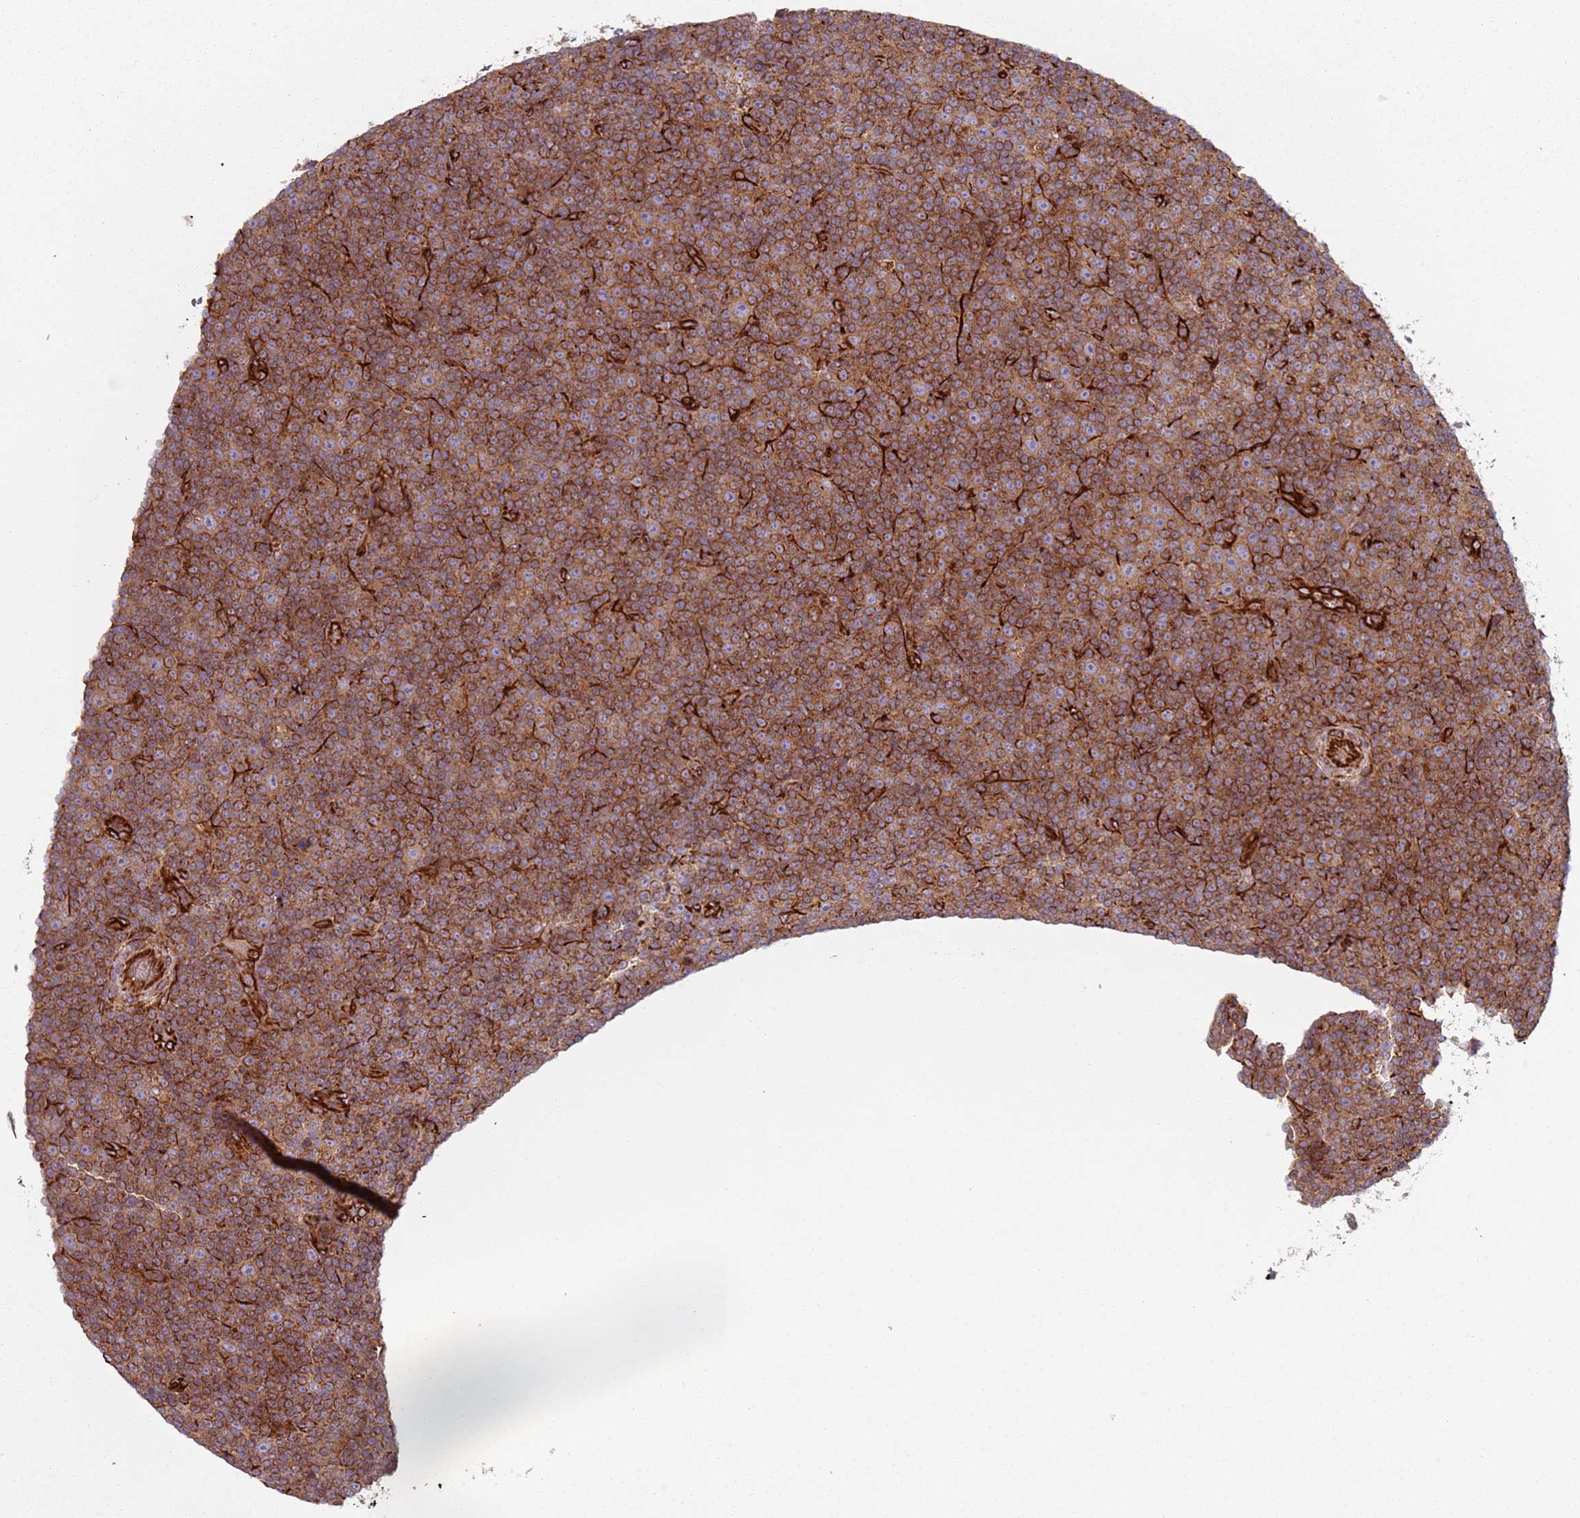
{"staining": {"intensity": "strong", "quantity": ">75%", "location": "cytoplasmic/membranous"}, "tissue": "lymphoma", "cell_type": "Tumor cells", "image_type": "cancer", "snomed": [{"axis": "morphology", "description": "Malignant lymphoma, non-Hodgkin's type, Low grade"}, {"axis": "topography", "description": "Lymph node"}], "caption": "Immunohistochemistry (DAB) staining of human lymphoma demonstrates strong cytoplasmic/membranous protein staining in approximately >75% of tumor cells. (Stains: DAB in brown, nuclei in blue, Microscopy: brightfield microscopy at high magnification).", "gene": "SNAPIN", "patient": {"sex": "female", "age": 67}}